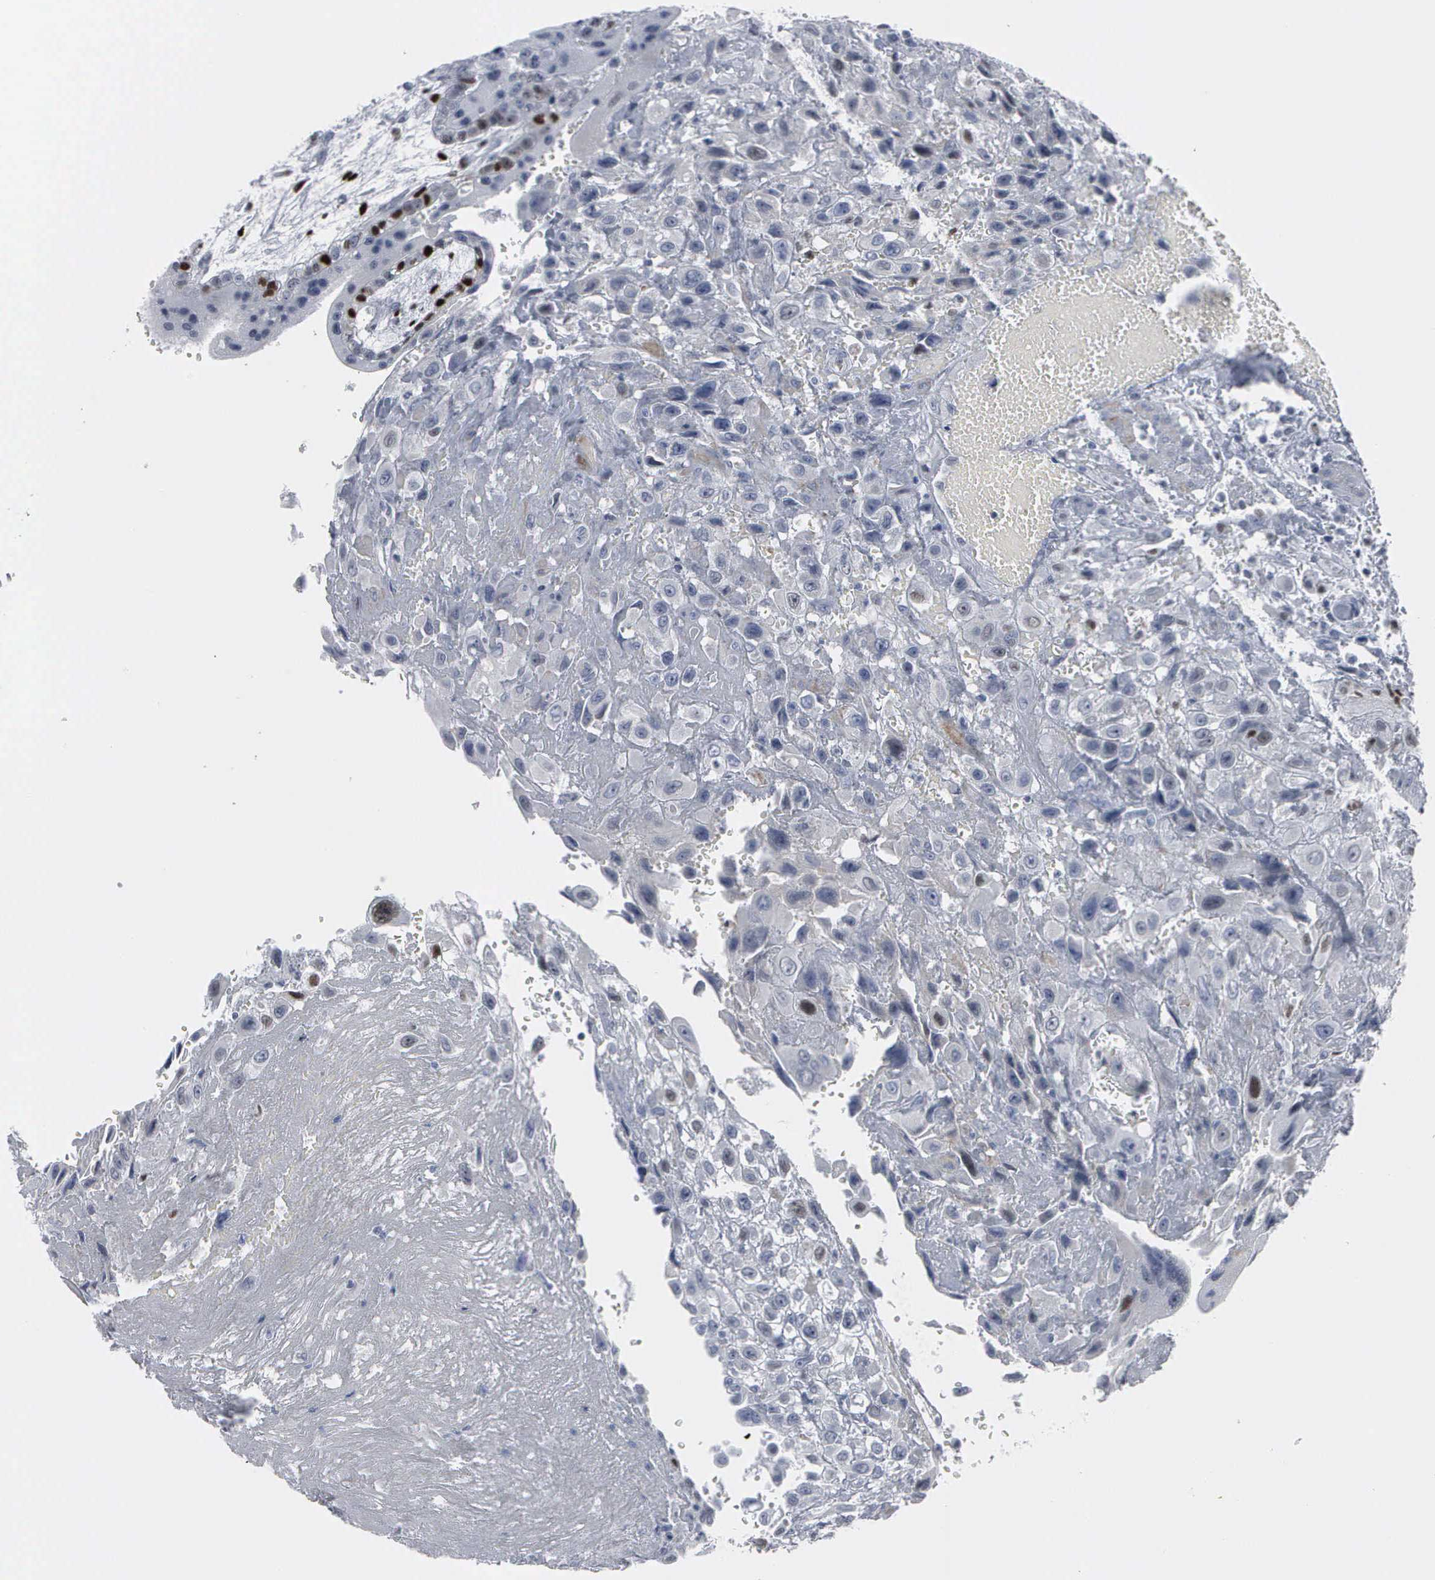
{"staining": {"intensity": "negative", "quantity": "none", "location": "none"}, "tissue": "placenta", "cell_type": "Decidual cells", "image_type": "normal", "snomed": [{"axis": "morphology", "description": "Normal tissue, NOS"}, {"axis": "topography", "description": "Placenta"}], "caption": "DAB (3,3'-diaminobenzidine) immunohistochemical staining of unremarkable human placenta displays no significant staining in decidual cells. The staining was performed using DAB (3,3'-diaminobenzidine) to visualize the protein expression in brown, while the nuclei were stained in blue with hematoxylin (Magnification: 20x).", "gene": "CCND3", "patient": {"sex": "female", "age": 34}}